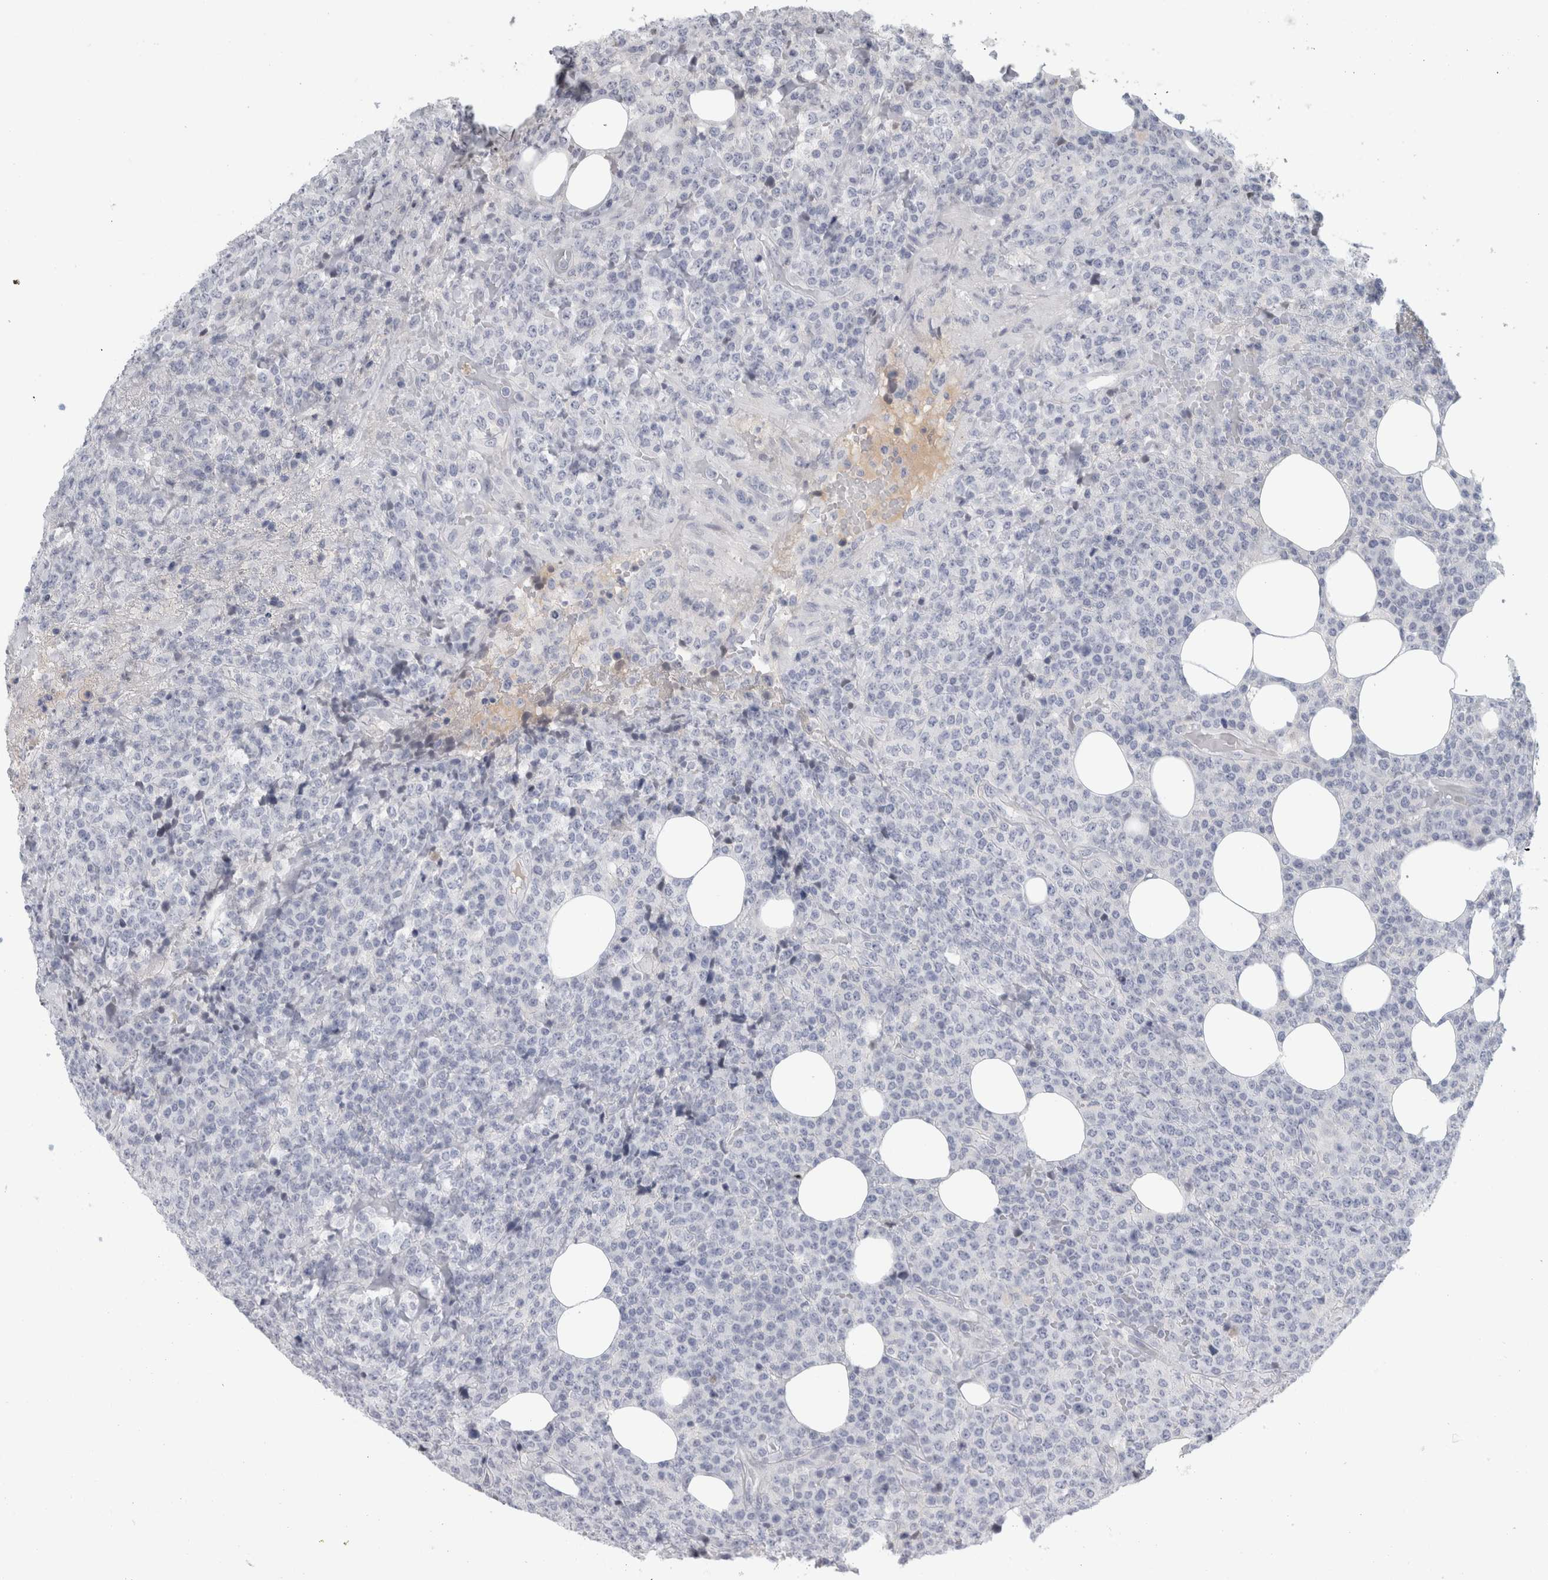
{"staining": {"intensity": "negative", "quantity": "none", "location": "none"}, "tissue": "lymphoma", "cell_type": "Tumor cells", "image_type": "cancer", "snomed": [{"axis": "morphology", "description": "Malignant lymphoma, non-Hodgkin's type, High grade"}, {"axis": "topography", "description": "Lymph node"}], "caption": "This is an immunohistochemistry micrograph of human lymphoma. There is no expression in tumor cells.", "gene": "CPE", "patient": {"sex": "male", "age": 13}}